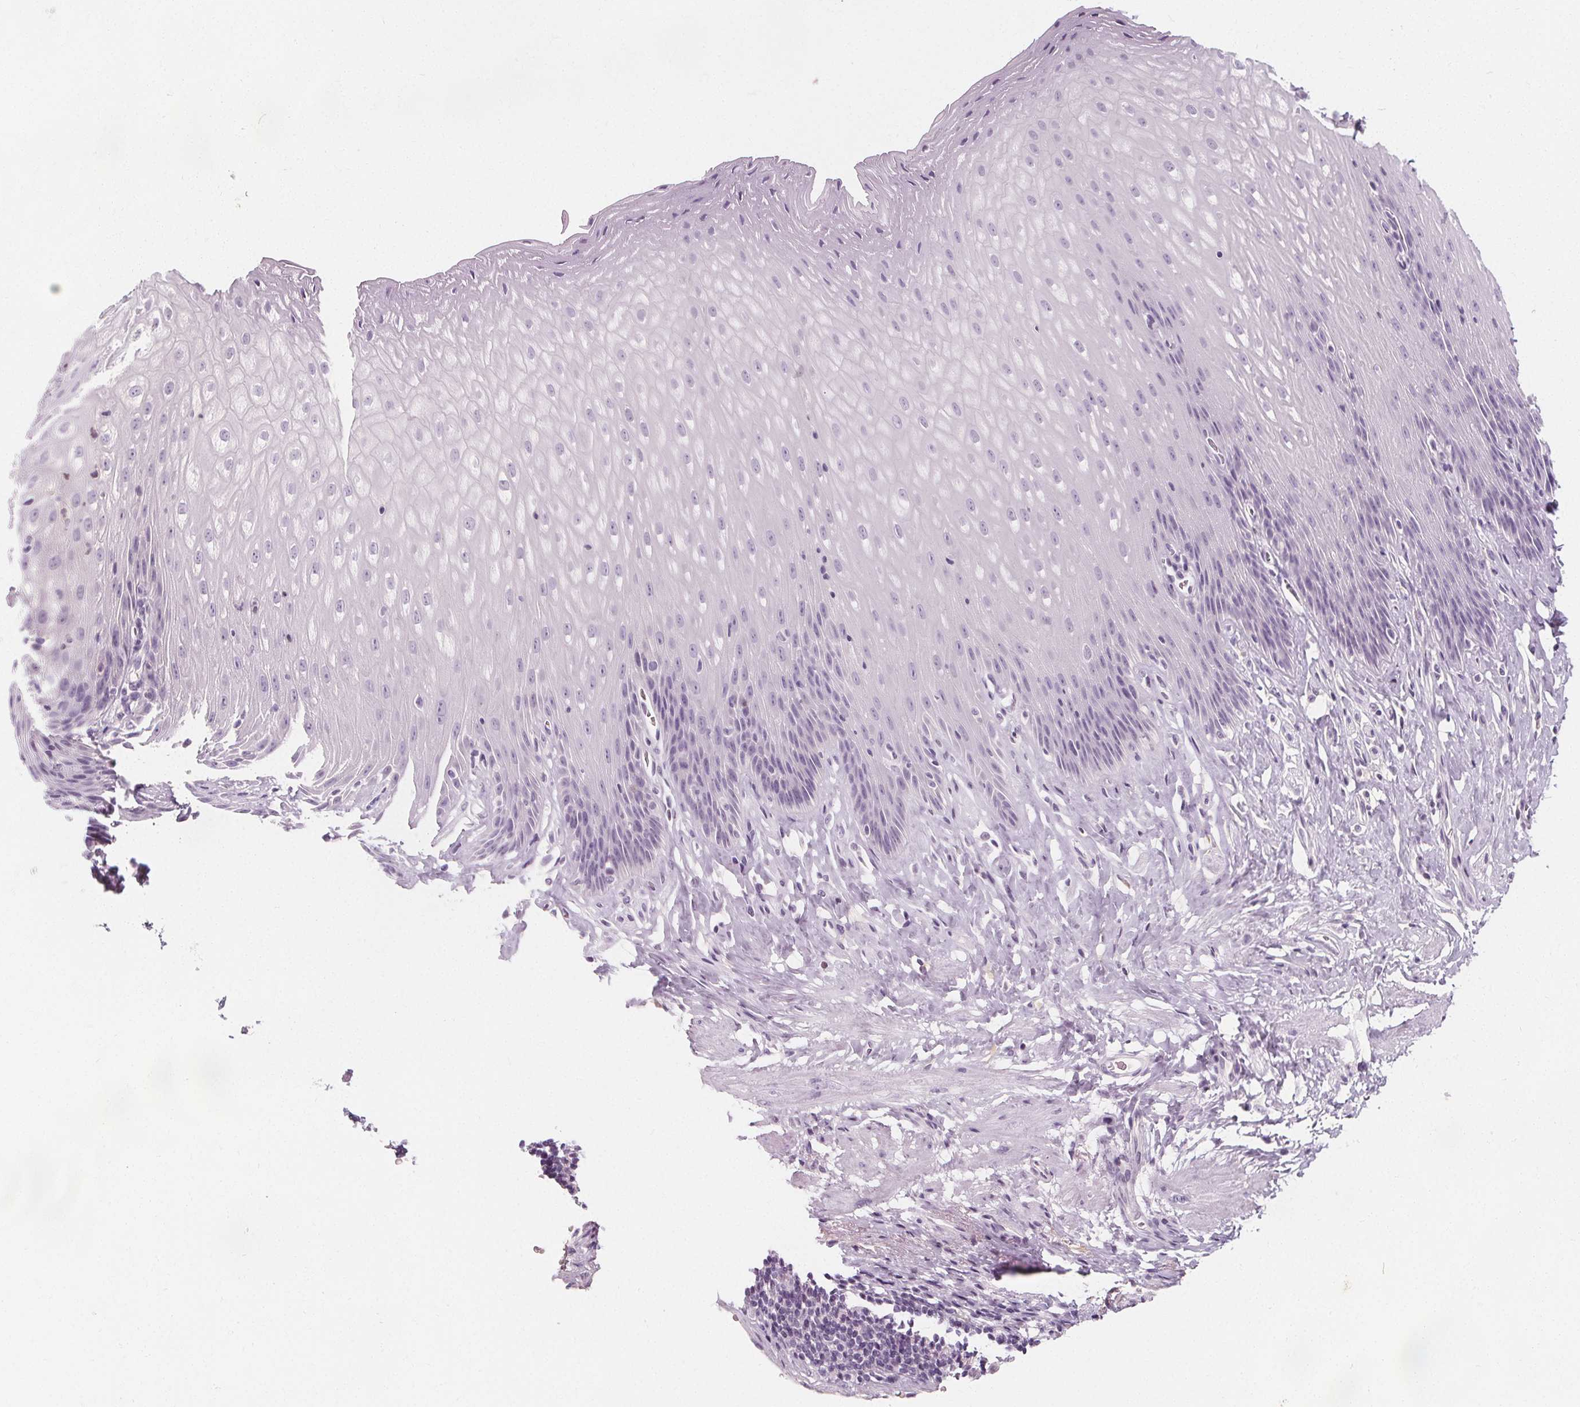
{"staining": {"intensity": "negative", "quantity": "none", "location": "none"}, "tissue": "esophagus", "cell_type": "Squamous epithelial cells", "image_type": "normal", "snomed": [{"axis": "morphology", "description": "Normal tissue, NOS"}, {"axis": "topography", "description": "Esophagus"}], "caption": "This is a histopathology image of immunohistochemistry staining of unremarkable esophagus, which shows no expression in squamous epithelial cells.", "gene": "UGP2", "patient": {"sex": "female", "age": 61}}